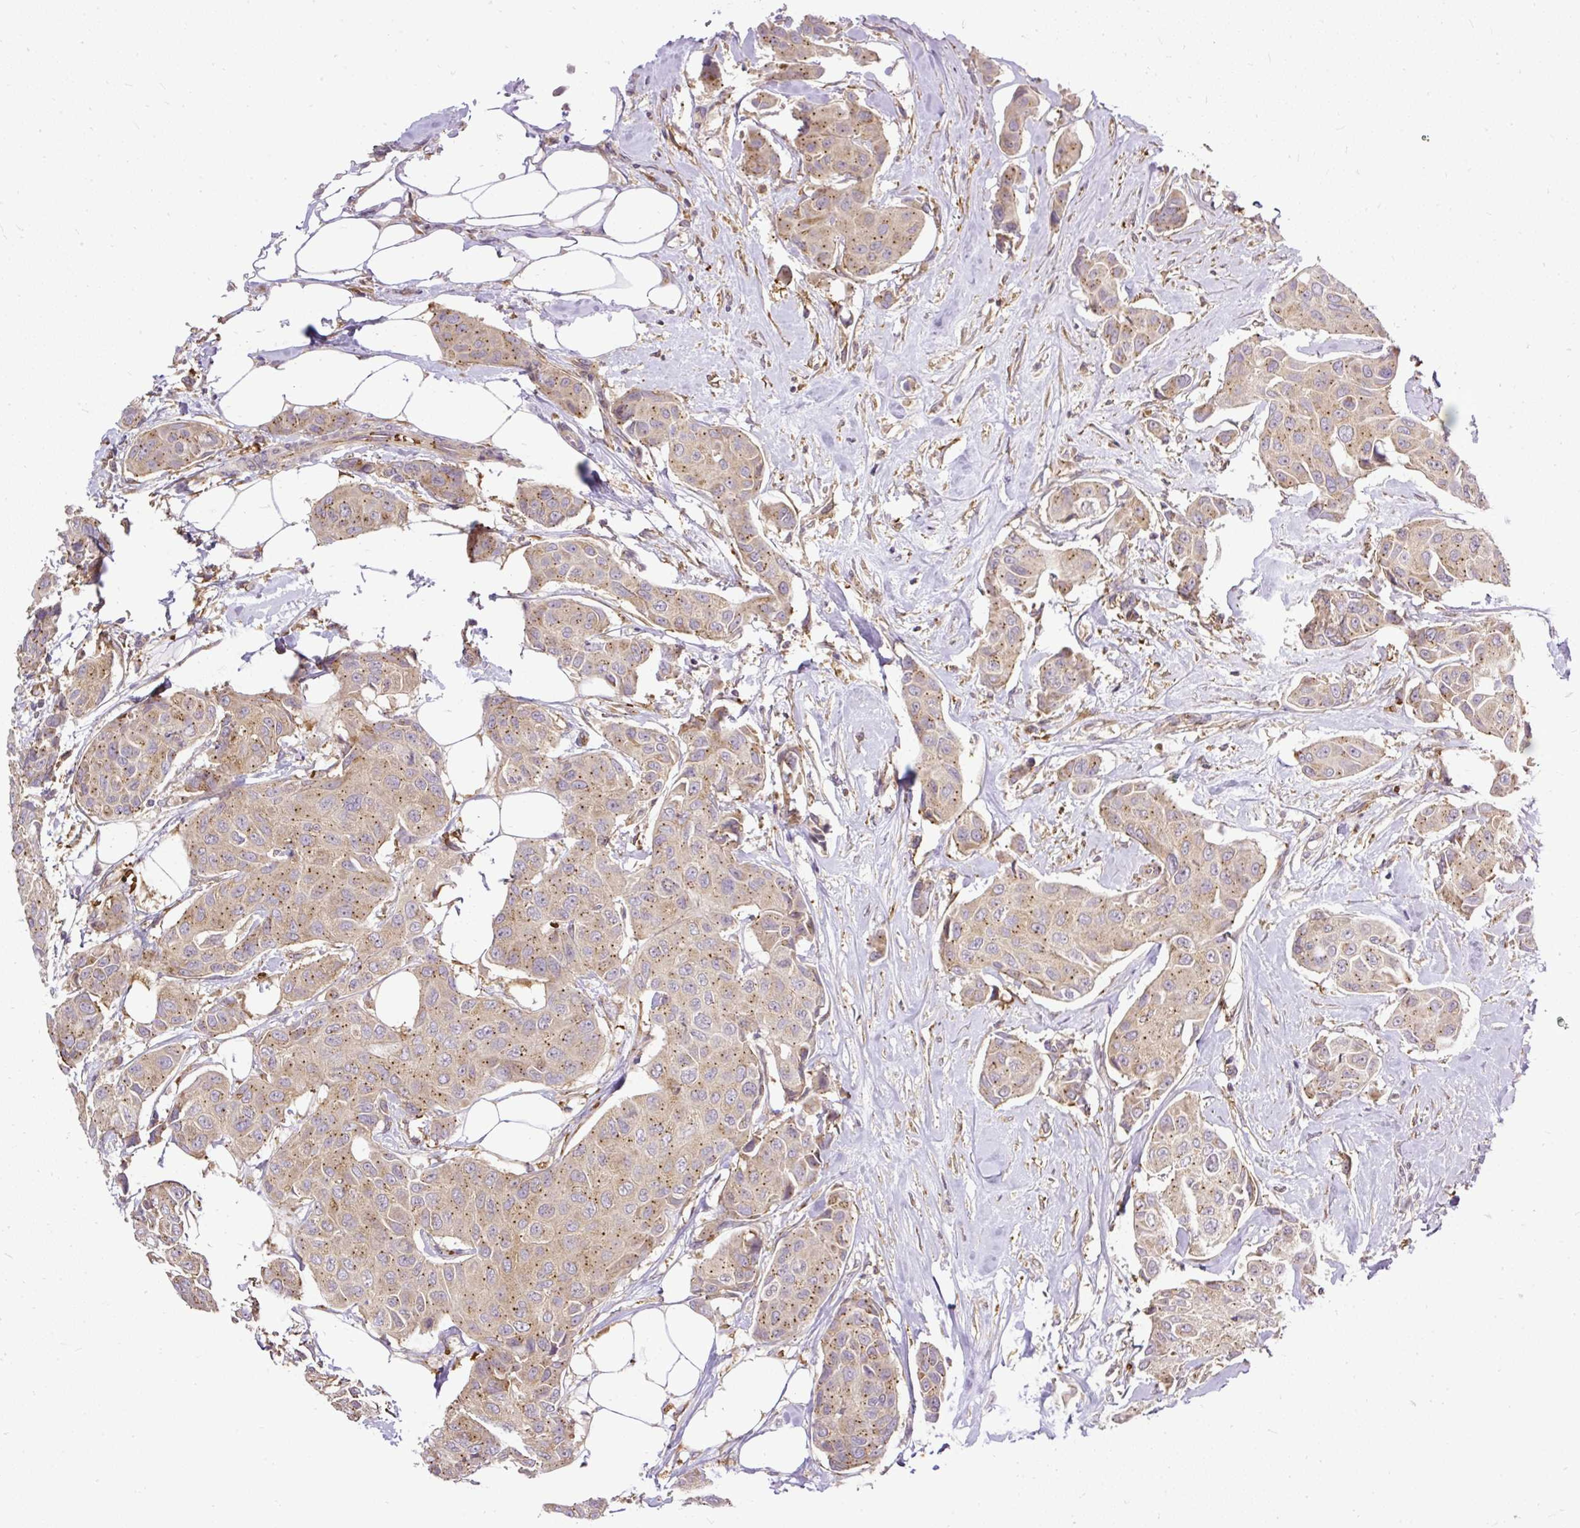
{"staining": {"intensity": "moderate", "quantity": ">75%", "location": "cytoplasmic/membranous"}, "tissue": "breast cancer", "cell_type": "Tumor cells", "image_type": "cancer", "snomed": [{"axis": "morphology", "description": "Duct carcinoma"}, {"axis": "topography", "description": "Breast"}, {"axis": "topography", "description": "Lymph node"}], "caption": "This histopathology image demonstrates immunohistochemistry (IHC) staining of human intraductal carcinoma (breast), with medium moderate cytoplasmic/membranous expression in approximately >75% of tumor cells.", "gene": "SMC4", "patient": {"sex": "female", "age": 80}}